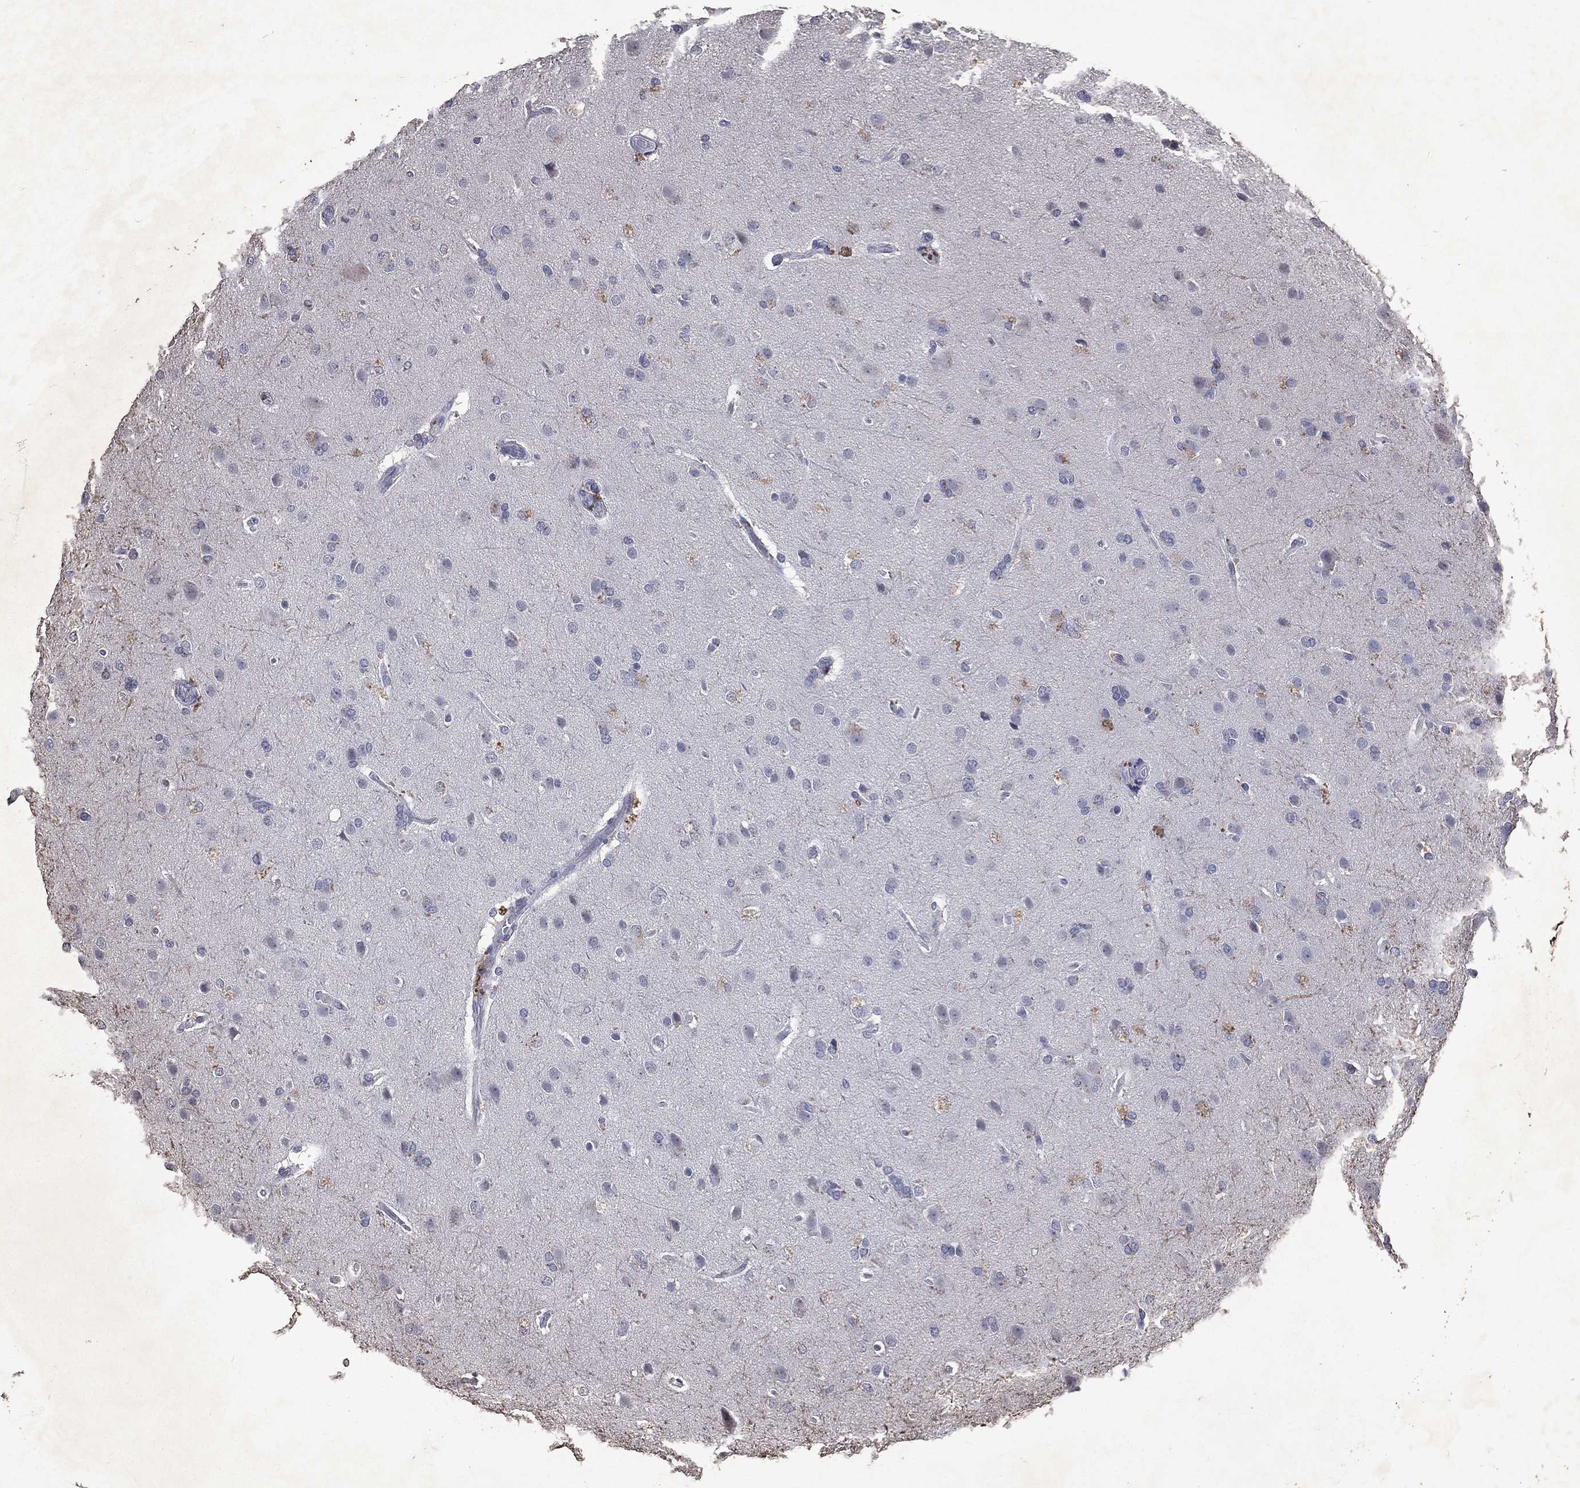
{"staining": {"intensity": "negative", "quantity": "none", "location": "none"}, "tissue": "glioma", "cell_type": "Tumor cells", "image_type": "cancer", "snomed": [{"axis": "morphology", "description": "Glioma, malignant, High grade"}, {"axis": "topography", "description": "Brain"}], "caption": "The histopathology image shows no staining of tumor cells in malignant high-grade glioma. (Stains: DAB (3,3'-diaminobenzidine) immunohistochemistry (IHC) with hematoxylin counter stain, Microscopy: brightfield microscopy at high magnification).", "gene": "SLC34A2", "patient": {"sex": "male", "age": 68}}